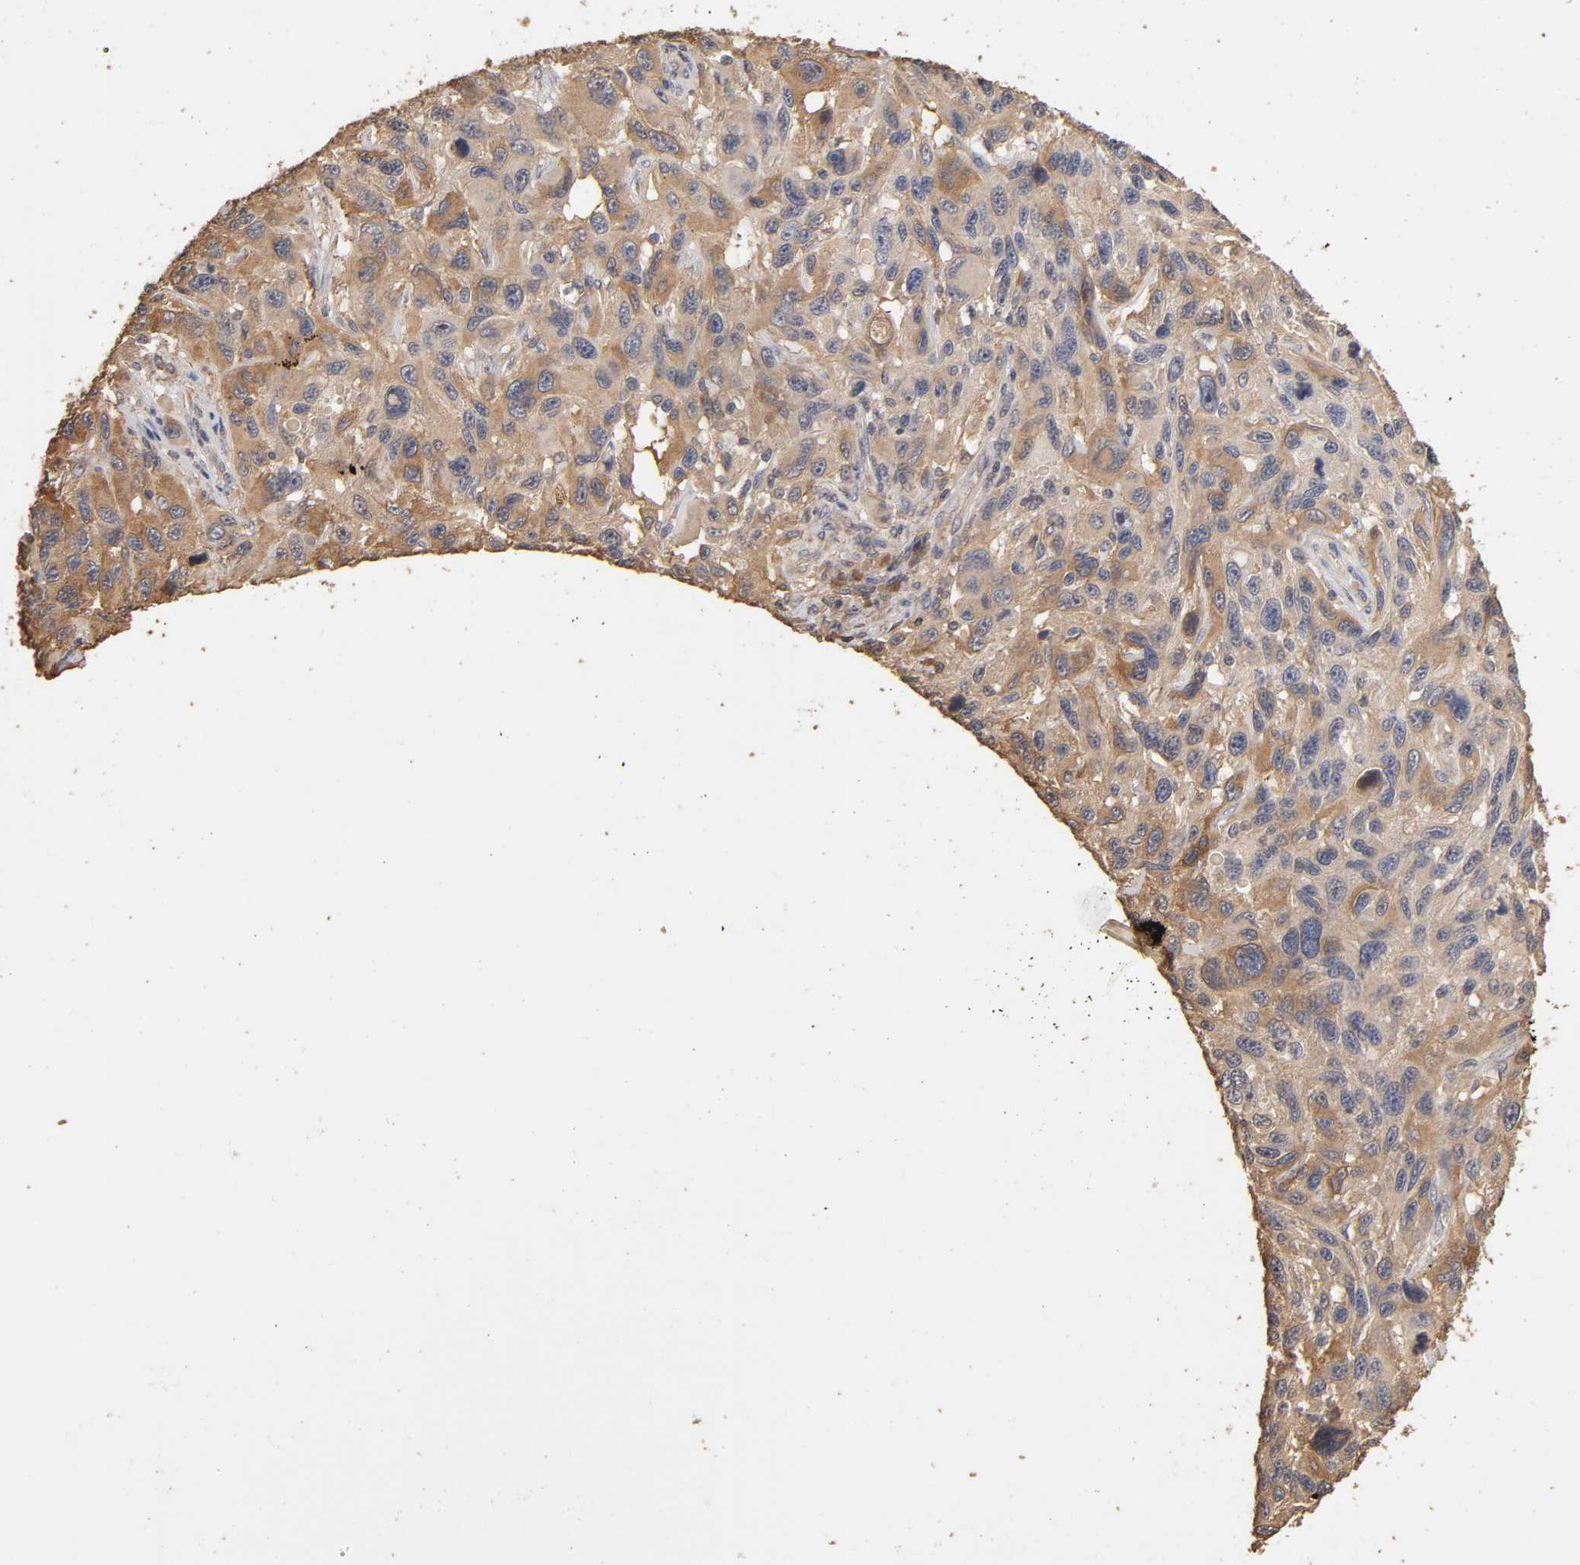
{"staining": {"intensity": "moderate", "quantity": "25%-75%", "location": "cytoplasmic/membranous"}, "tissue": "melanoma", "cell_type": "Tumor cells", "image_type": "cancer", "snomed": [{"axis": "morphology", "description": "Malignant melanoma, NOS"}, {"axis": "topography", "description": "Skin"}], "caption": "Immunohistochemical staining of malignant melanoma demonstrates medium levels of moderate cytoplasmic/membranous protein staining in approximately 25%-75% of tumor cells. (Stains: DAB (3,3'-diaminobenzidine) in brown, nuclei in blue, Microscopy: brightfield microscopy at high magnification).", "gene": "VSIG4", "patient": {"sex": "male", "age": 53}}